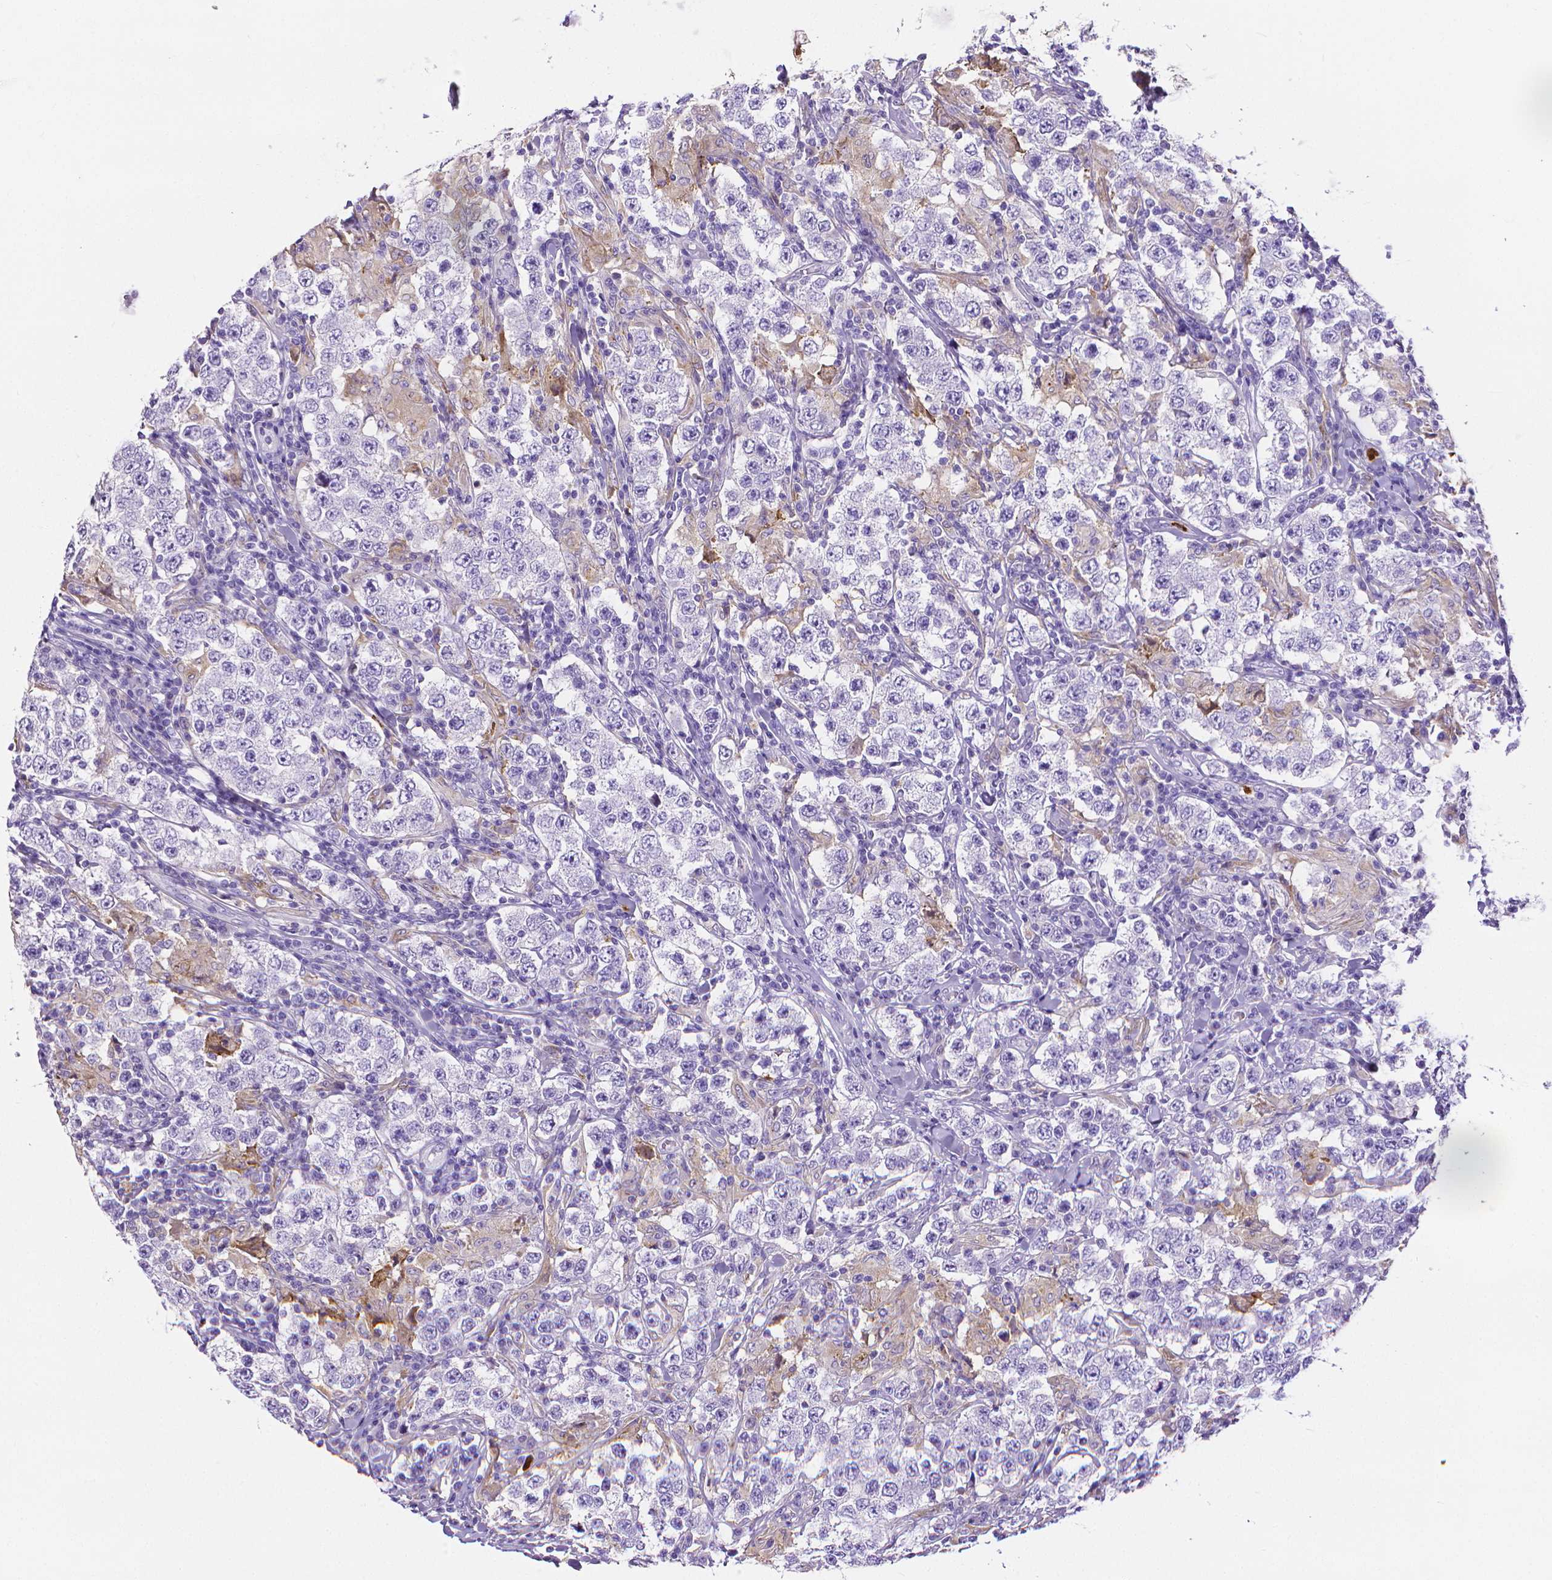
{"staining": {"intensity": "negative", "quantity": "none", "location": "none"}, "tissue": "testis cancer", "cell_type": "Tumor cells", "image_type": "cancer", "snomed": [{"axis": "morphology", "description": "Seminoma, NOS"}, {"axis": "morphology", "description": "Carcinoma, Embryonal, NOS"}, {"axis": "topography", "description": "Testis"}], "caption": "Immunohistochemistry (IHC) photomicrograph of neoplastic tissue: human testis cancer (embryonal carcinoma) stained with DAB (3,3'-diaminobenzidine) reveals no significant protein staining in tumor cells. (DAB immunohistochemistry (IHC) with hematoxylin counter stain).", "gene": "MMP9", "patient": {"sex": "male", "age": 41}}